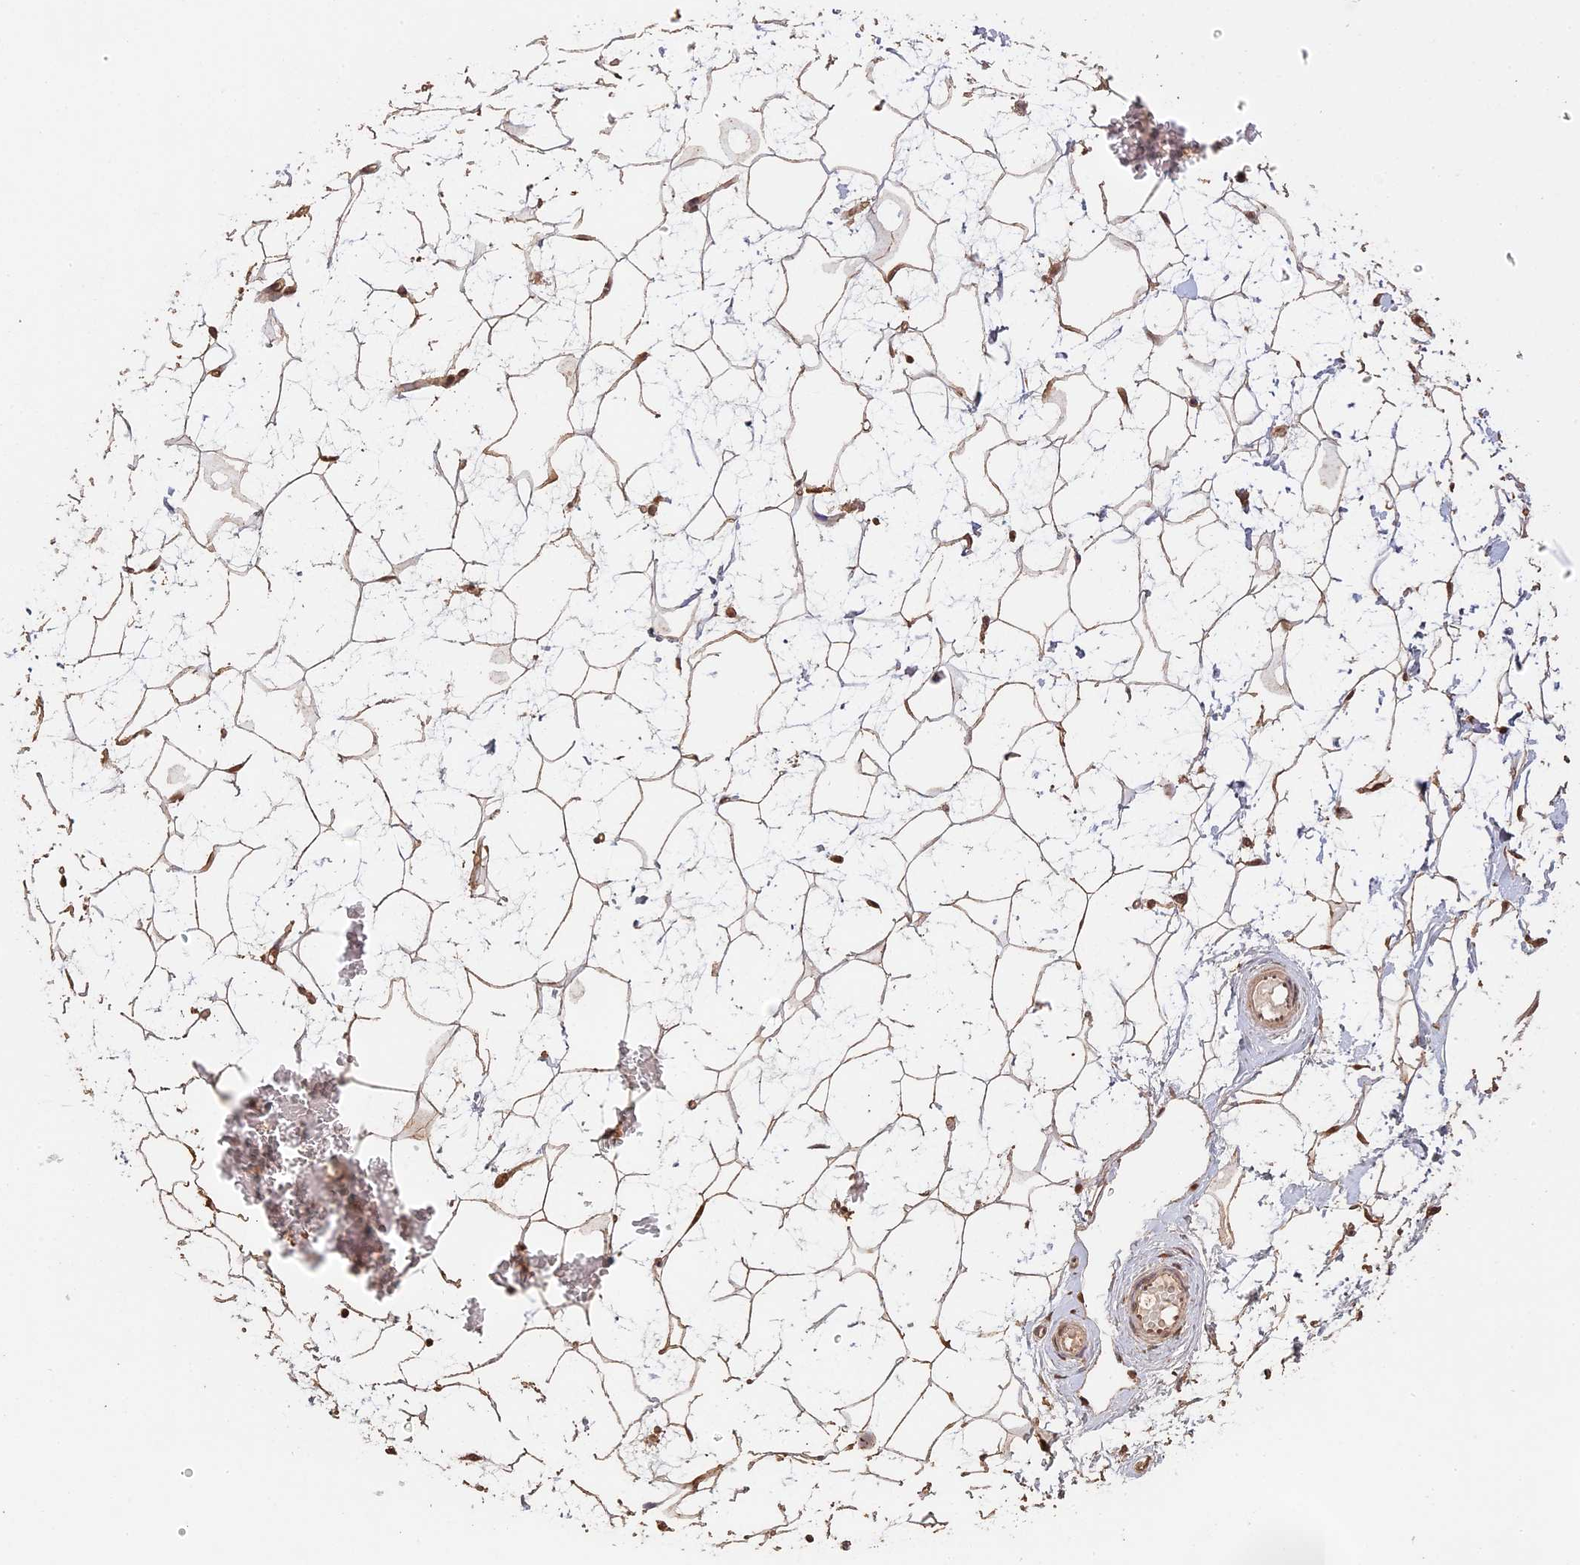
{"staining": {"intensity": "moderate", "quantity": ">75%", "location": "cytoplasmic/membranous,nuclear"}, "tissue": "breast", "cell_type": "Adipocytes", "image_type": "normal", "snomed": [{"axis": "morphology", "description": "Normal tissue, NOS"}, {"axis": "morphology", "description": "Adenoma, NOS"}, {"axis": "topography", "description": "Breast"}], "caption": "Immunohistochemistry (IHC) image of normal breast stained for a protein (brown), which shows medium levels of moderate cytoplasmic/membranous,nuclear staining in approximately >75% of adipocytes.", "gene": "PSMC6", "patient": {"sex": "female", "age": 23}}